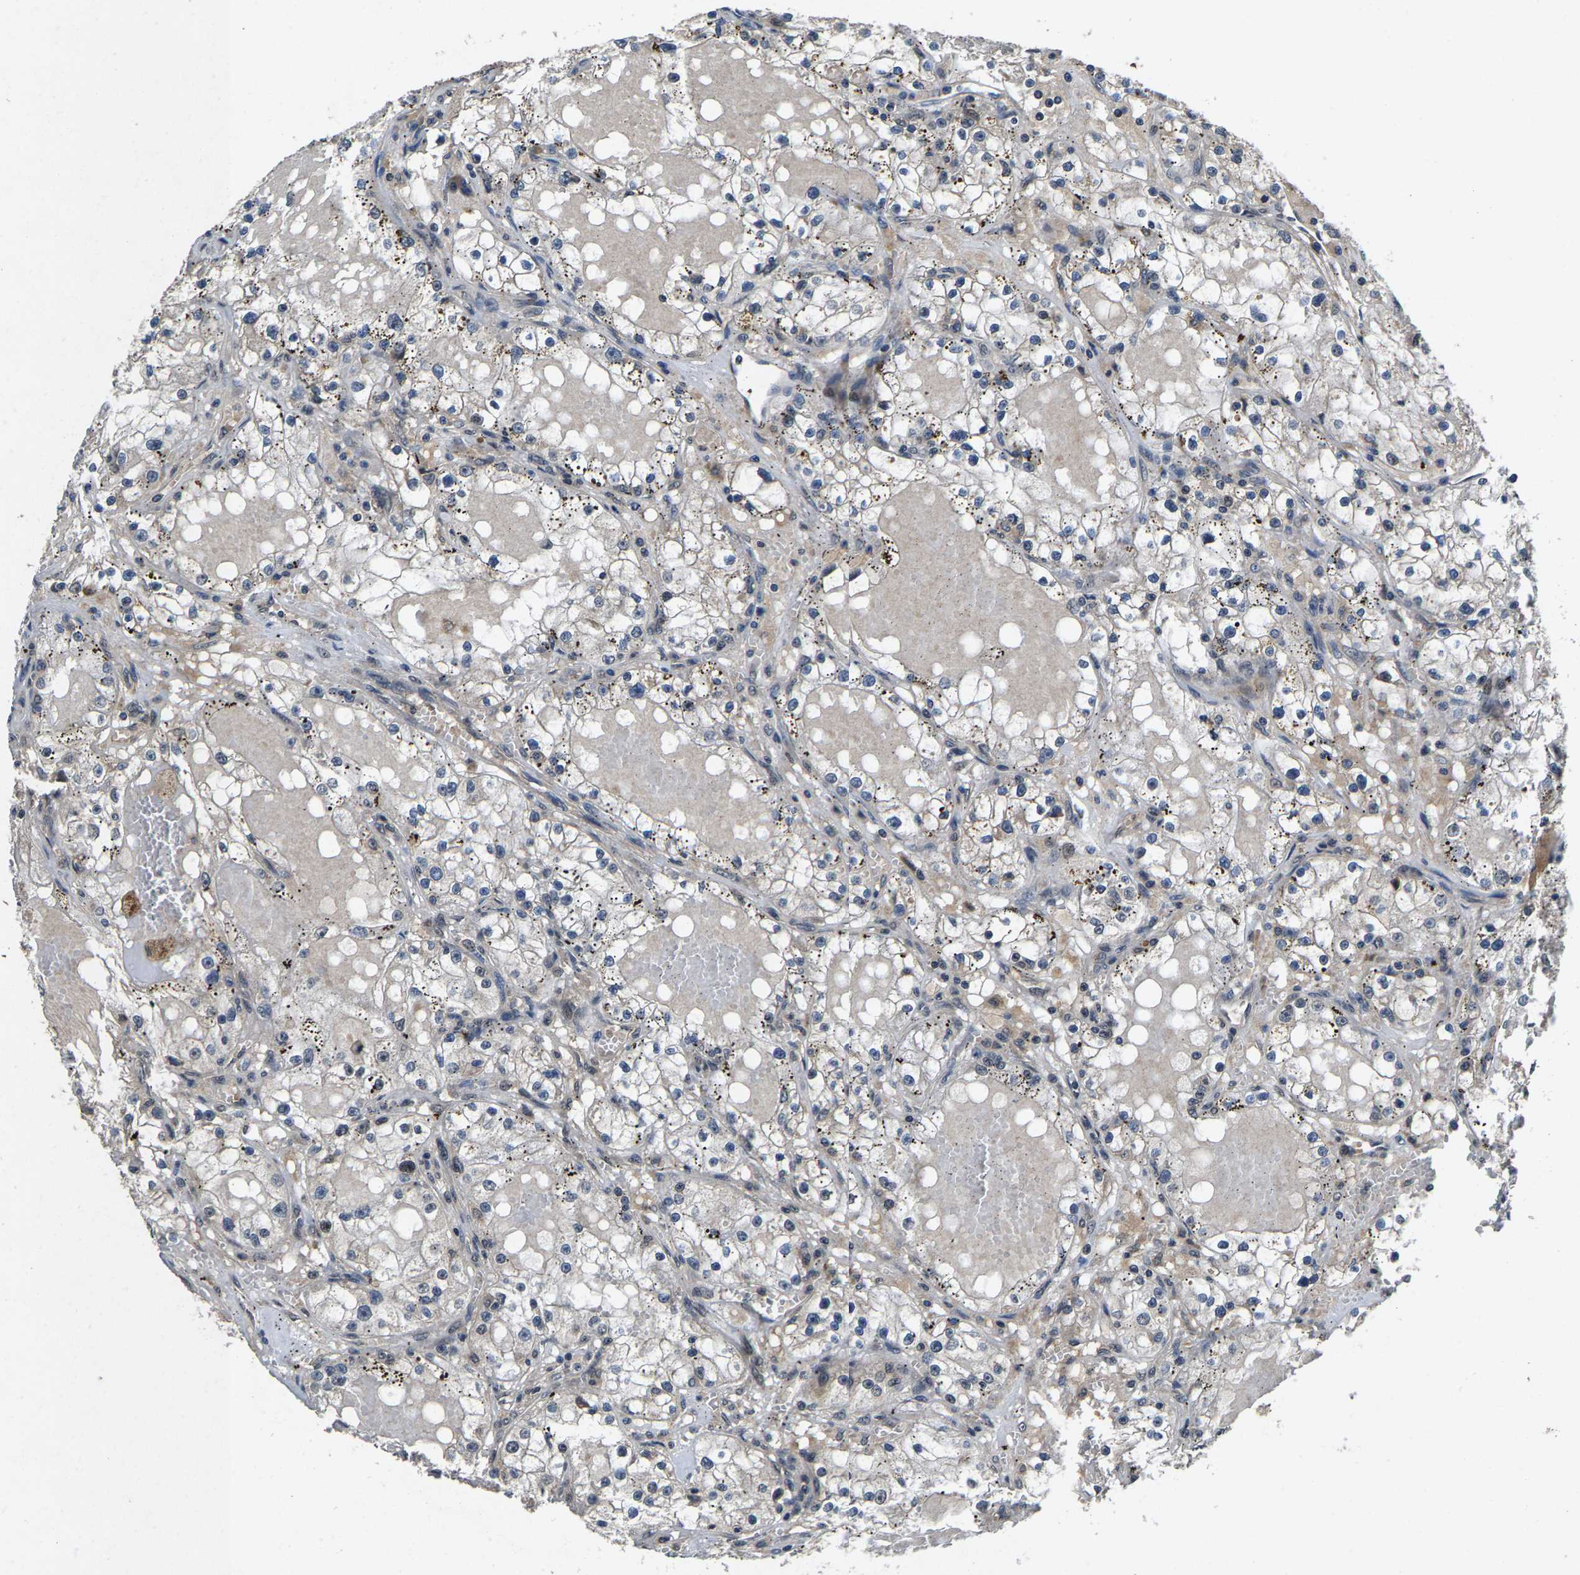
{"staining": {"intensity": "negative", "quantity": "none", "location": "none"}, "tissue": "renal cancer", "cell_type": "Tumor cells", "image_type": "cancer", "snomed": [{"axis": "morphology", "description": "Adenocarcinoma, NOS"}, {"axis": "topography", "description": "Kidney"}], "caption": "High power microscopy histopathology image of an immunohistochemistry photomicrograph of adenocarcinoma (renal), revealing no significant positivity in tumor cells.", "gene": "HUWE1", "patient": {"sex": "male", "age": 56}}